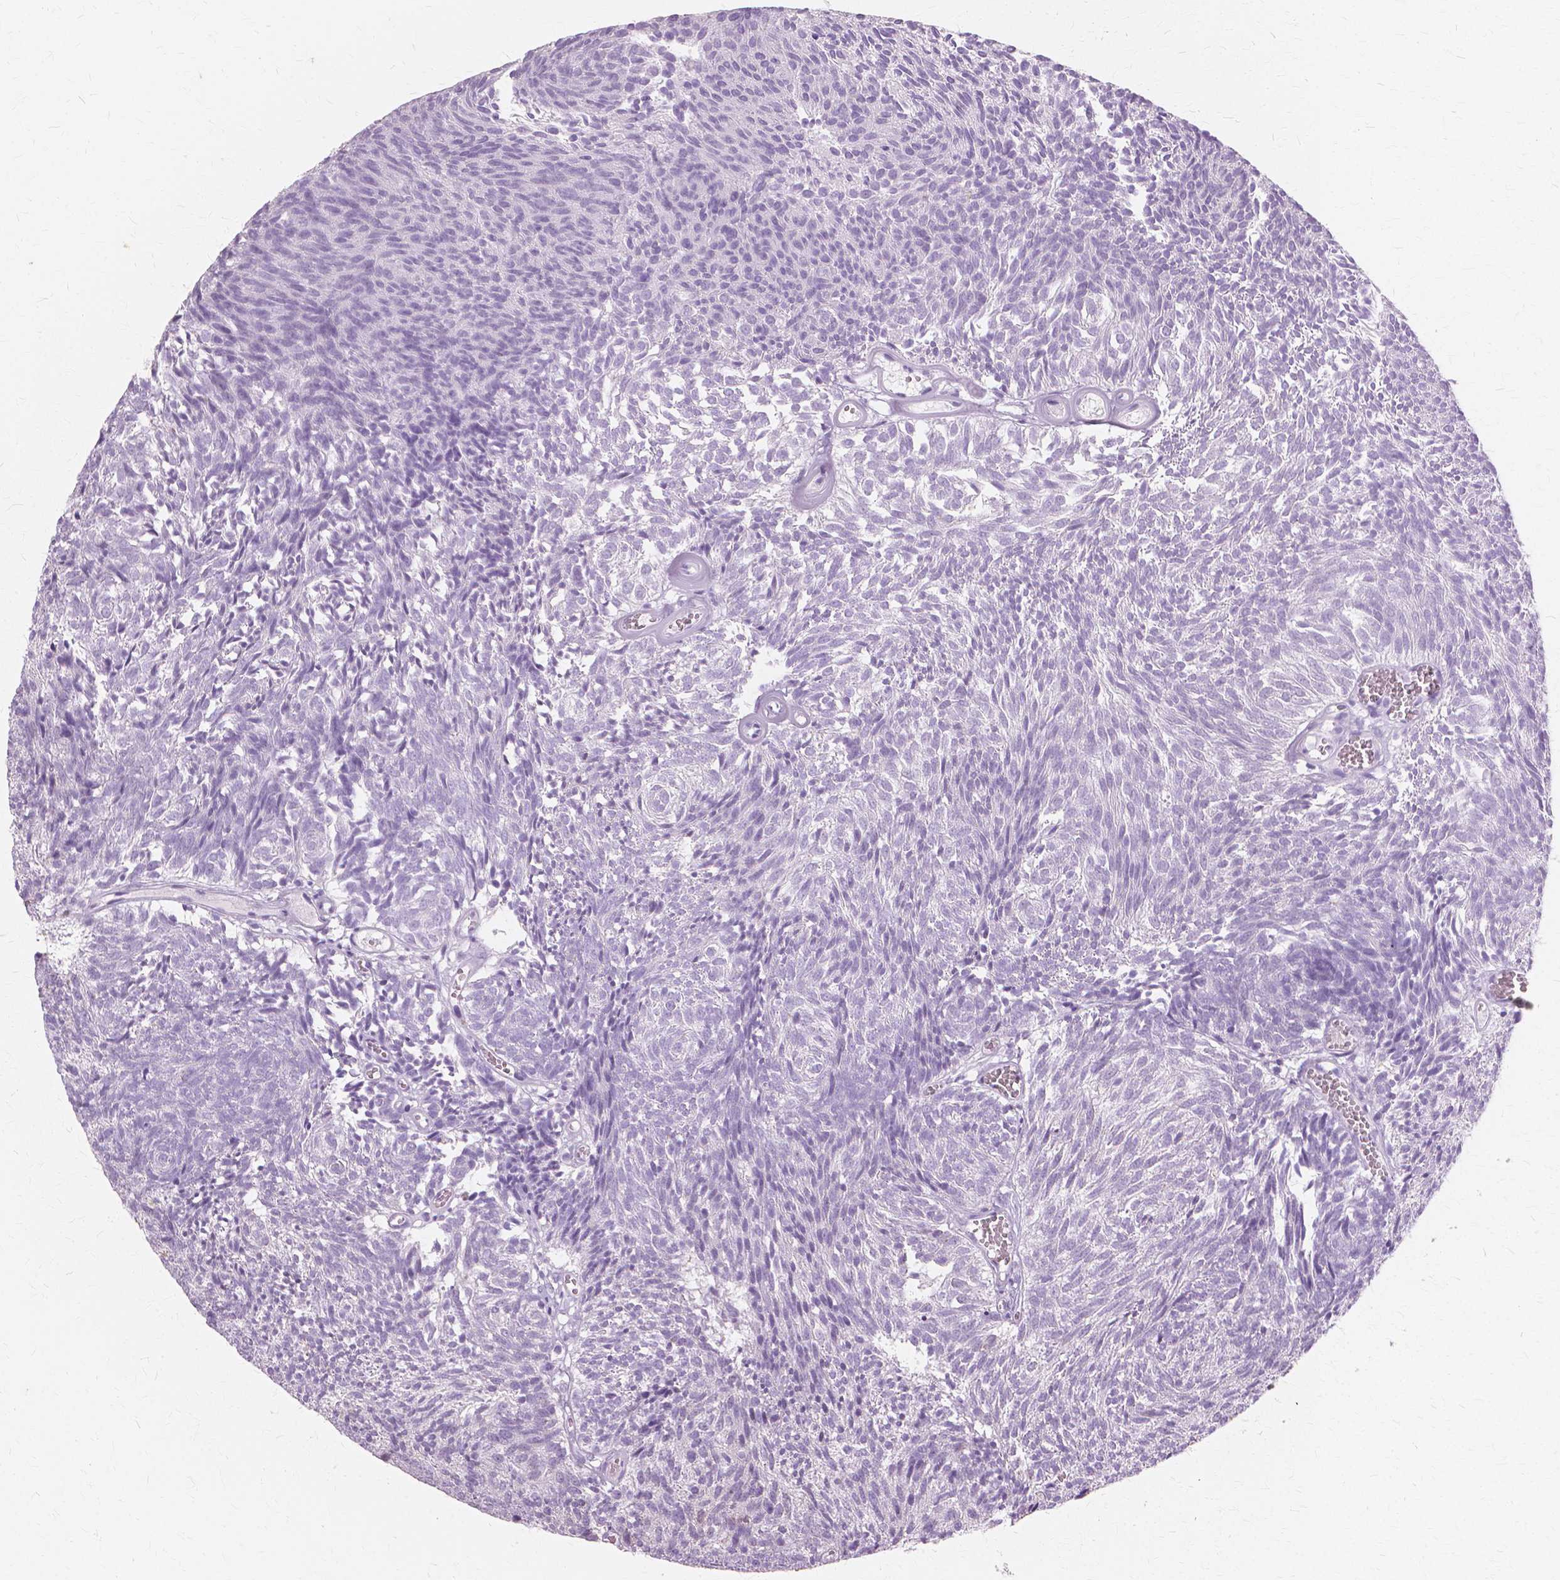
{"staining": {"intensity": "negative", "quantity": "none", "location": "none"}, "tissue": "urothelial cancer", "cell_type": "Tumor cells", "image_type": "cancer", "snomed": [{"axis": "morphology", "description": "Urothelial carcinoma, Low grade"}, {"axis": "topography", "description": "Urinary bladder"}], "caption": "Urothelial cancer stained for a protein using immunohistochemistry (IHC) displays no expression tumor cells.", "gene": "SFTPD", "patient": {"sex": "male", "age": 77}}